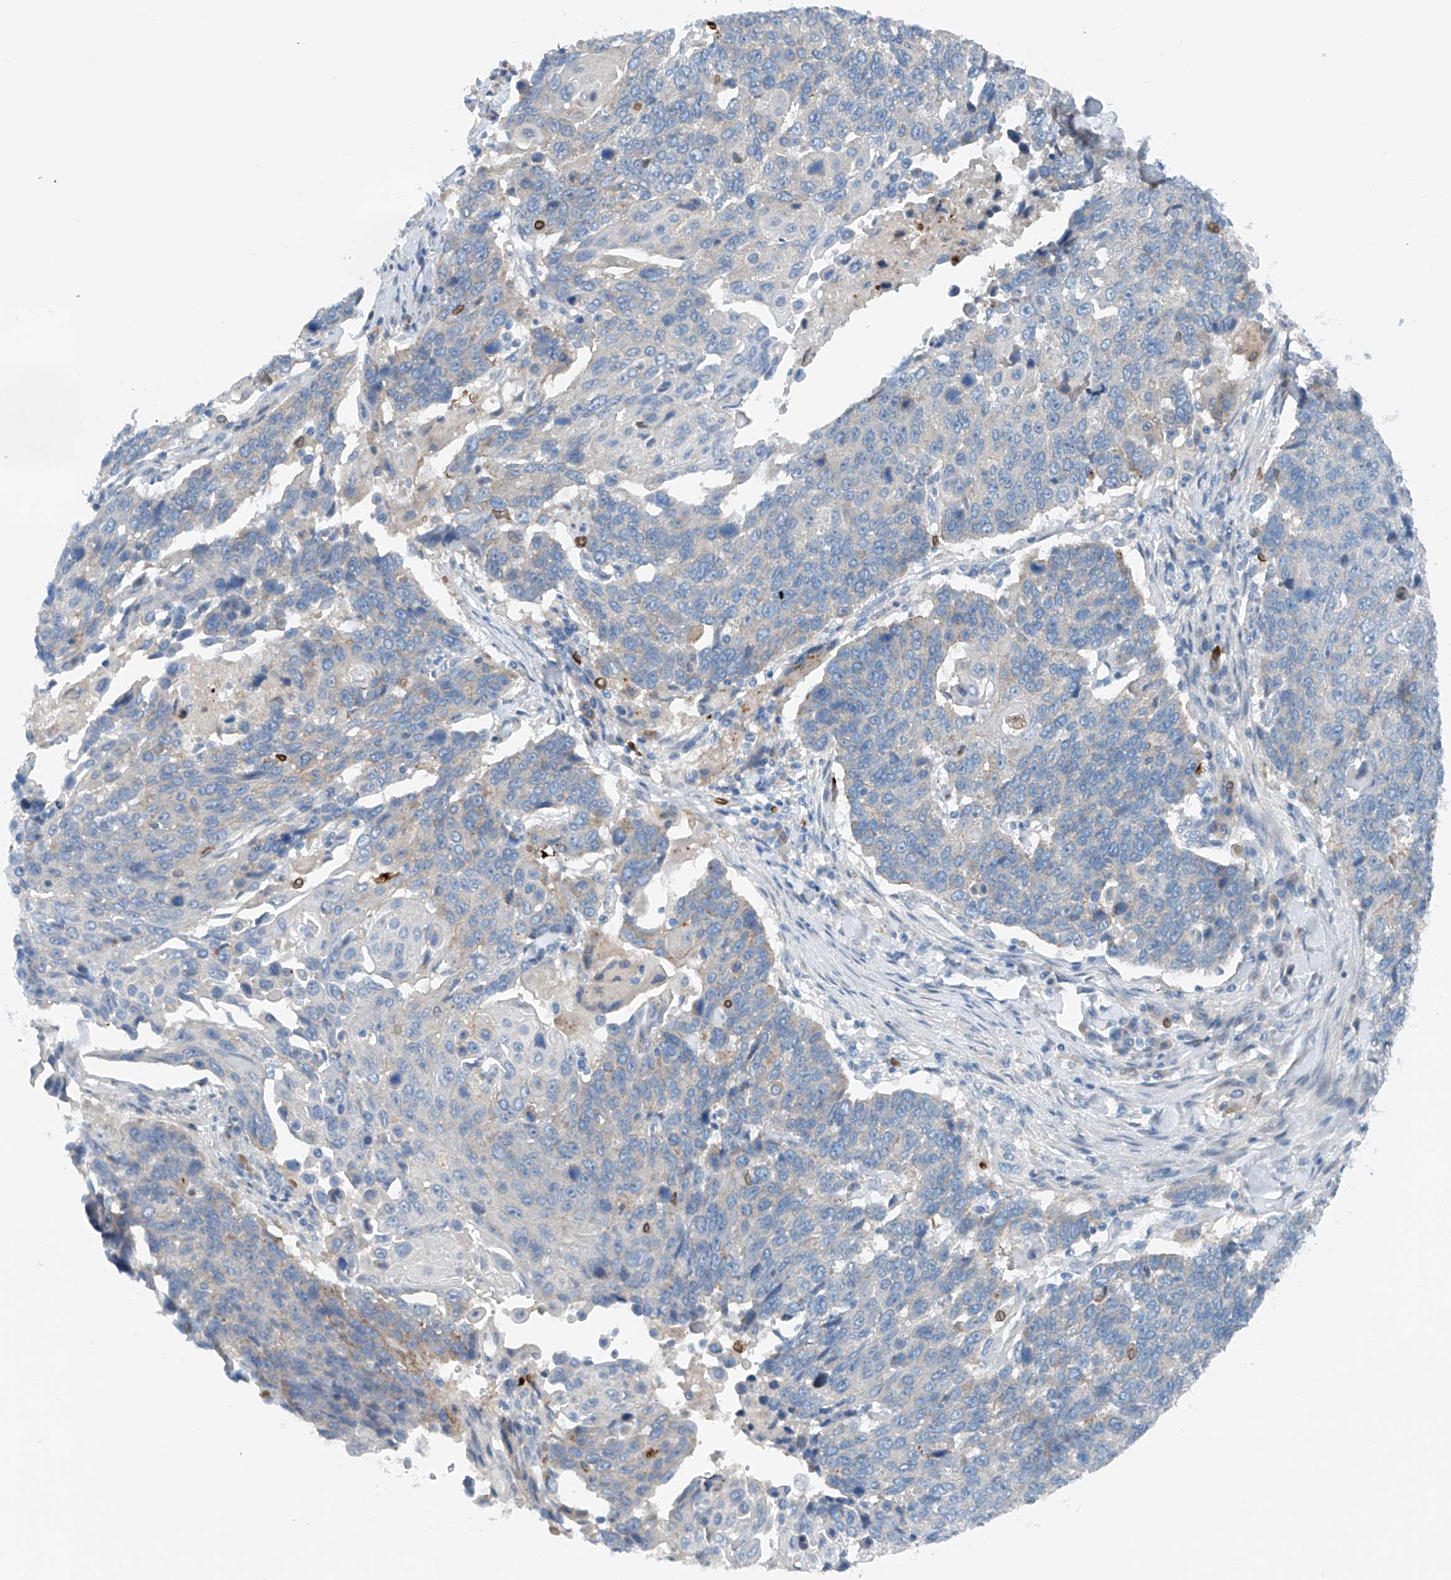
{"staining": {"intensity": "negative", "quantity": "none", "location": "none"}, "tissue": "lung cancer", "cell_type": "Tumor cells", "image_type": "cancer", "snomed": [{"axis": "morphology", "description": "Squamous cell carcinoma, NOS"}, {"axis": "topography", "description": "Lung"}], "caption": "The immunohistochemistry photomicrograph has no significant expression in tumor cells of squamous cell carcinoma (lung) tissue.", "gene": "CEP85L", "patient": {"sex": "male", "age": 66}}